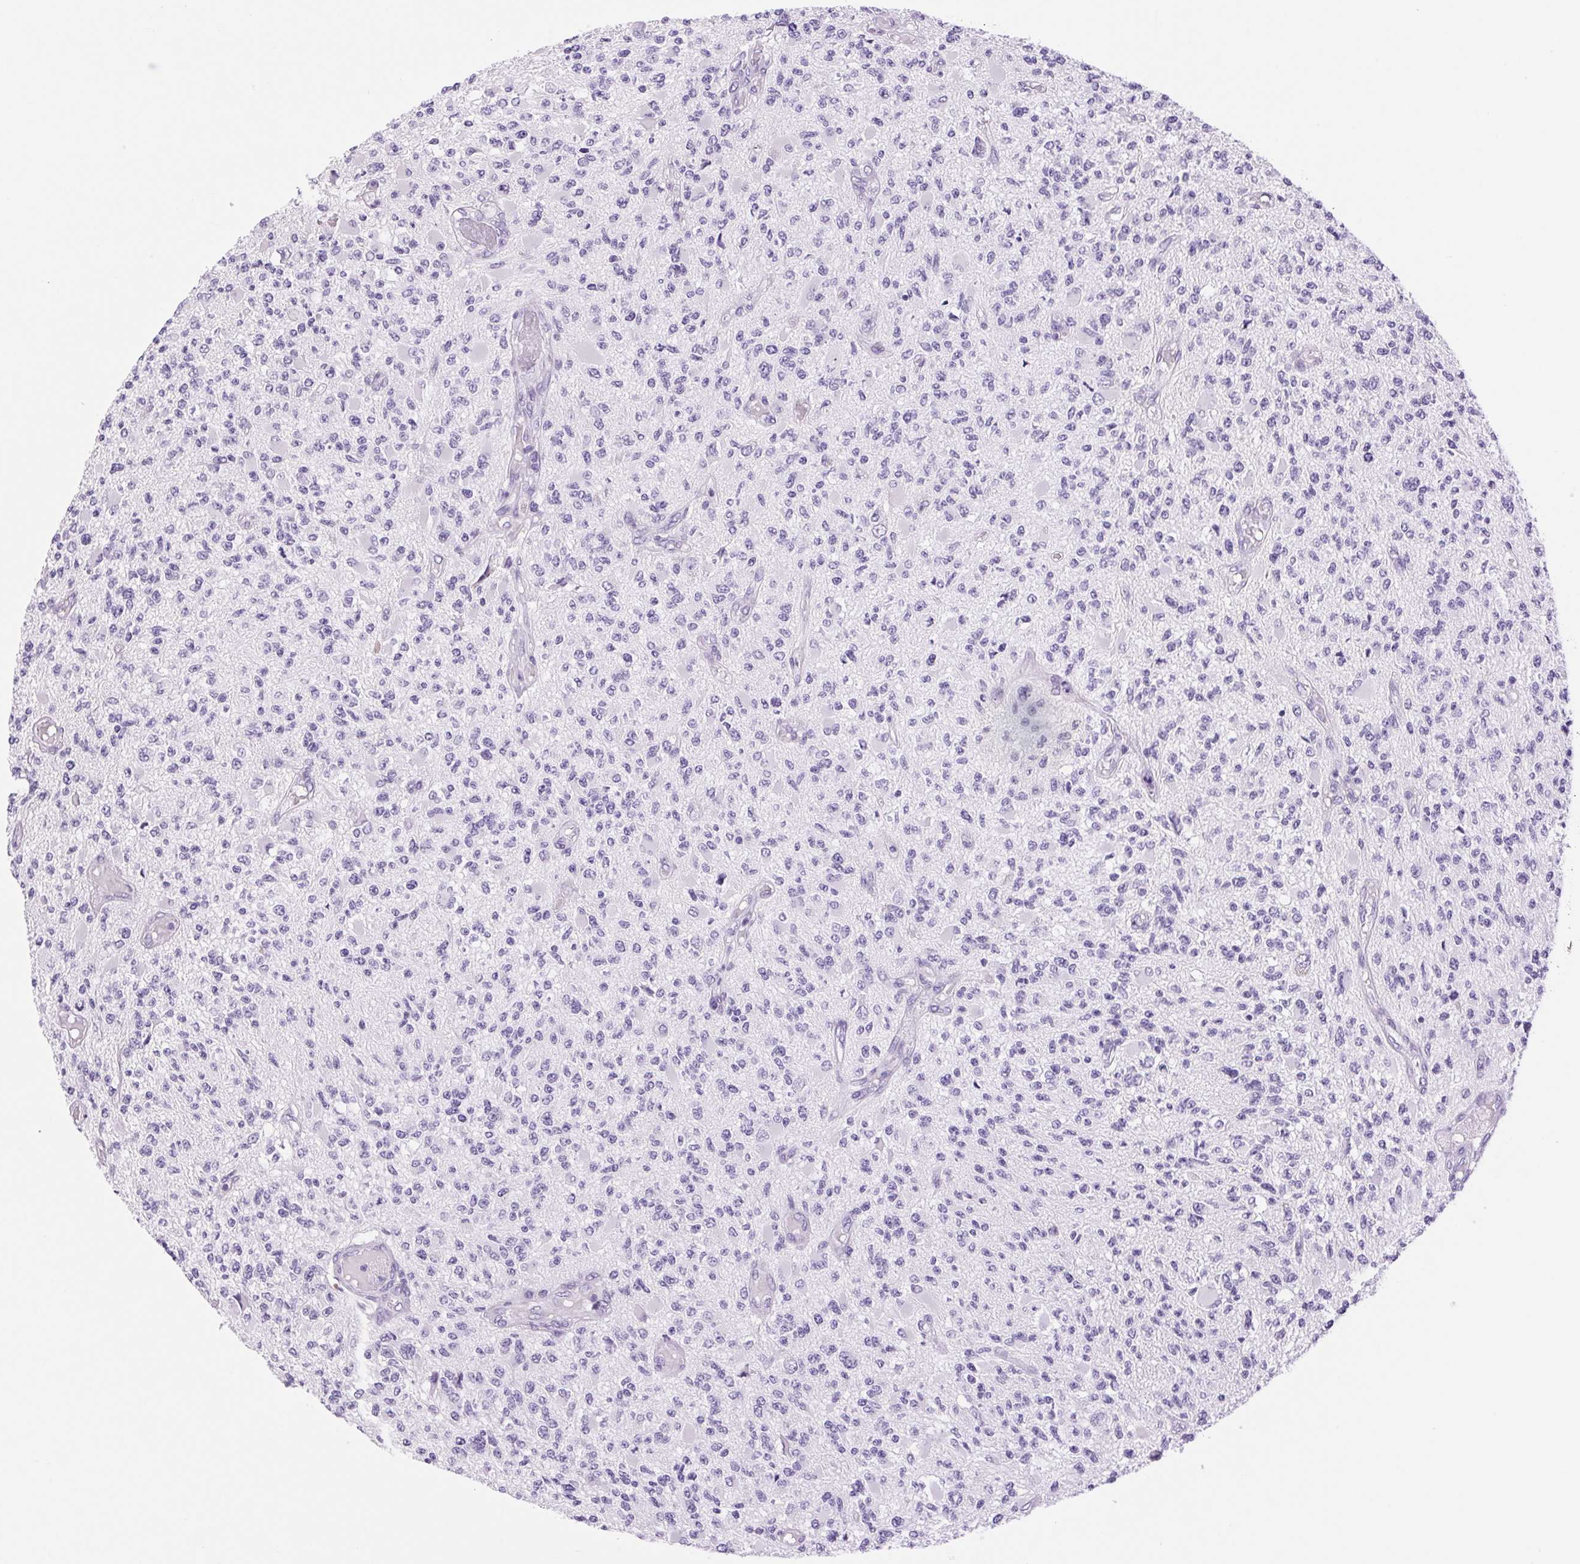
{"staining": {"intensity": "negative", "quantity": "none", "location": "none"}, "tissue": "glioma", "cell_type": "Tumor cells", "image_type": "cancer", "snomed": [{"axis": "morphology", "description": "Glioma, malignant, High grade"}, {"axis": "topography", "description": "Brain"}], "caption": "A histopathology image of human malignant high-grade glioma is negative for staining in tumor cells.", "gene": "SERPINB3", "patient": {"sex": "female", "age": 63}}